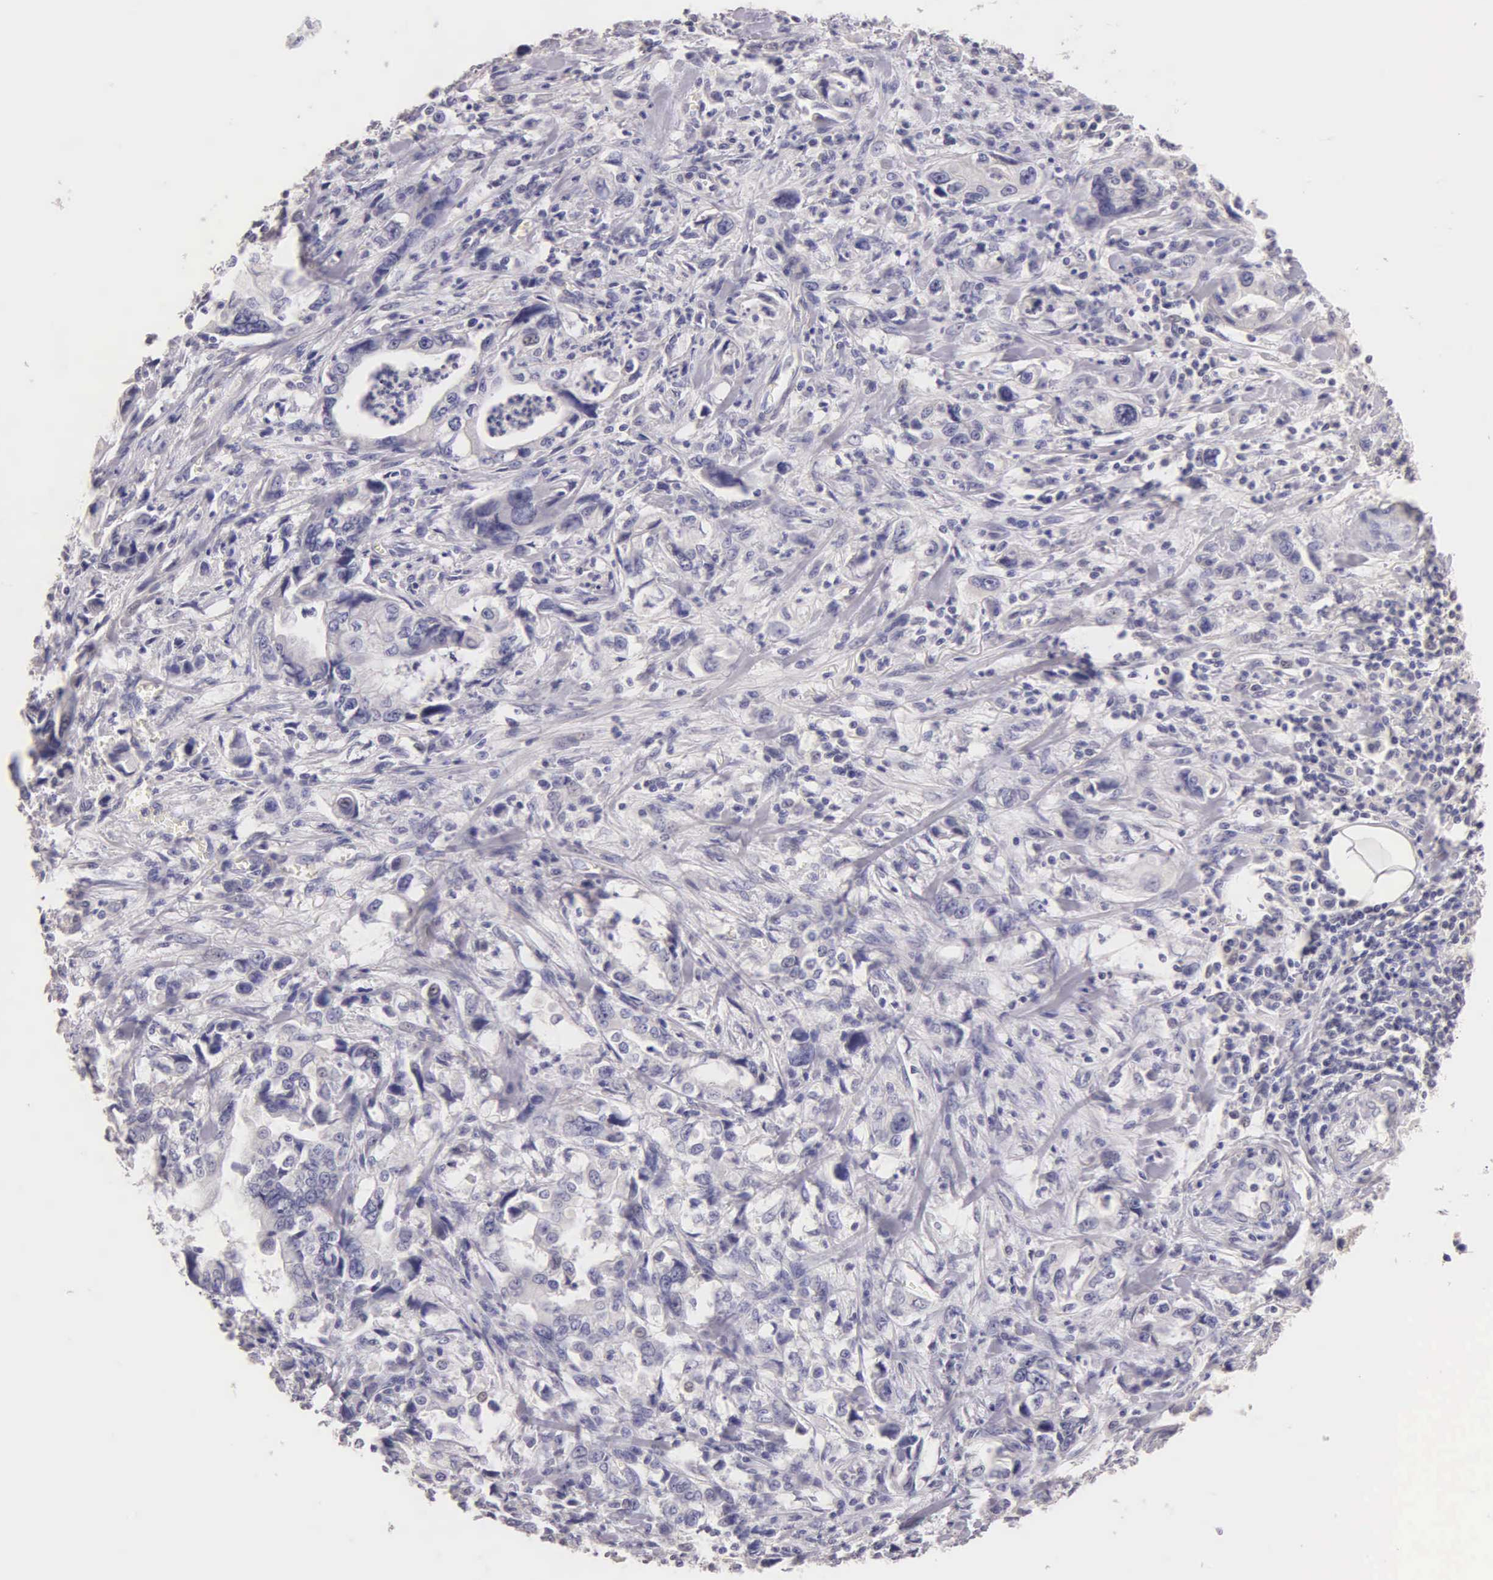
{"staining": {"intensity": "negative", "quantity": "none", "location": "none"}, "tissue": "stomach cancer", "cell_type": "Tumor cells", "image_type": "cancer", "snomed": [{"axis": "morphology", "description": "Adenocarcinoma, NOS"}, {"axis": "topography", "description": "Pancreas"}, {"axis": "topography", "description": "Stomach, upper"}], "caption": "Photomicrograph shows no protein positivity in tumor cells of stomach cancer (adenocarcinoma) tissue.", "gene": "ESR1", "patient": {"sex": "male", "age": 77}}